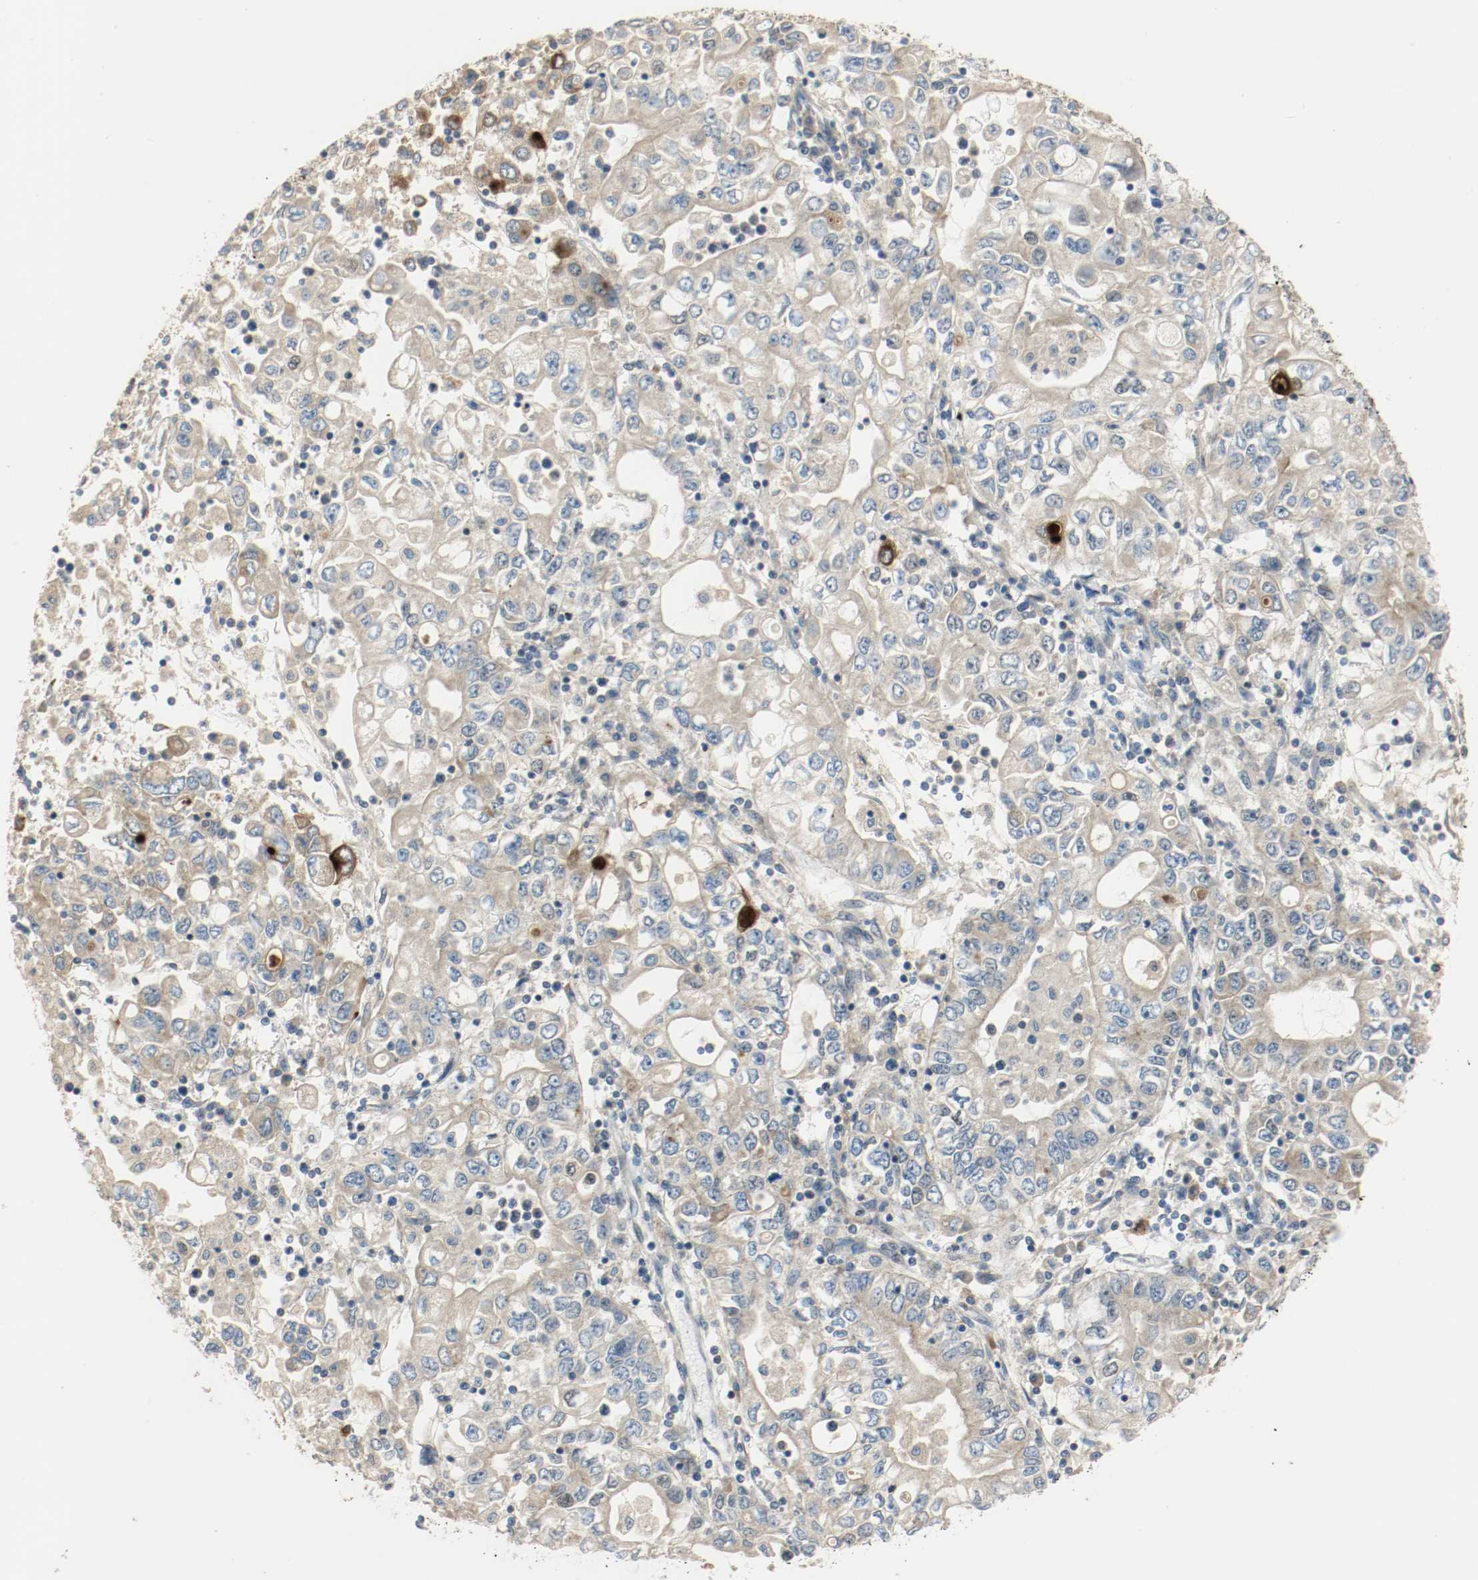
{"staining": {"intensity": "strong", "quantity": "<25%", "location": "cytoplasmic/membranous"}, "tissue": "stomach cancer", "cell_type": "Tumor cells", "image_type": "cancer", "snomed": [{"axis": "morphology", "description": "Adenocarcinoma, NOS"}, {"axis": "topography", "description": "Stomach, lower"}], "caption": "Strong cytoplasmic/membranous staining for a protein is seen in about <25% of tumor cells of stomach cancer using IHC.", "gene": "MELTF", "patient": {"sex": "female", "age": 72}}